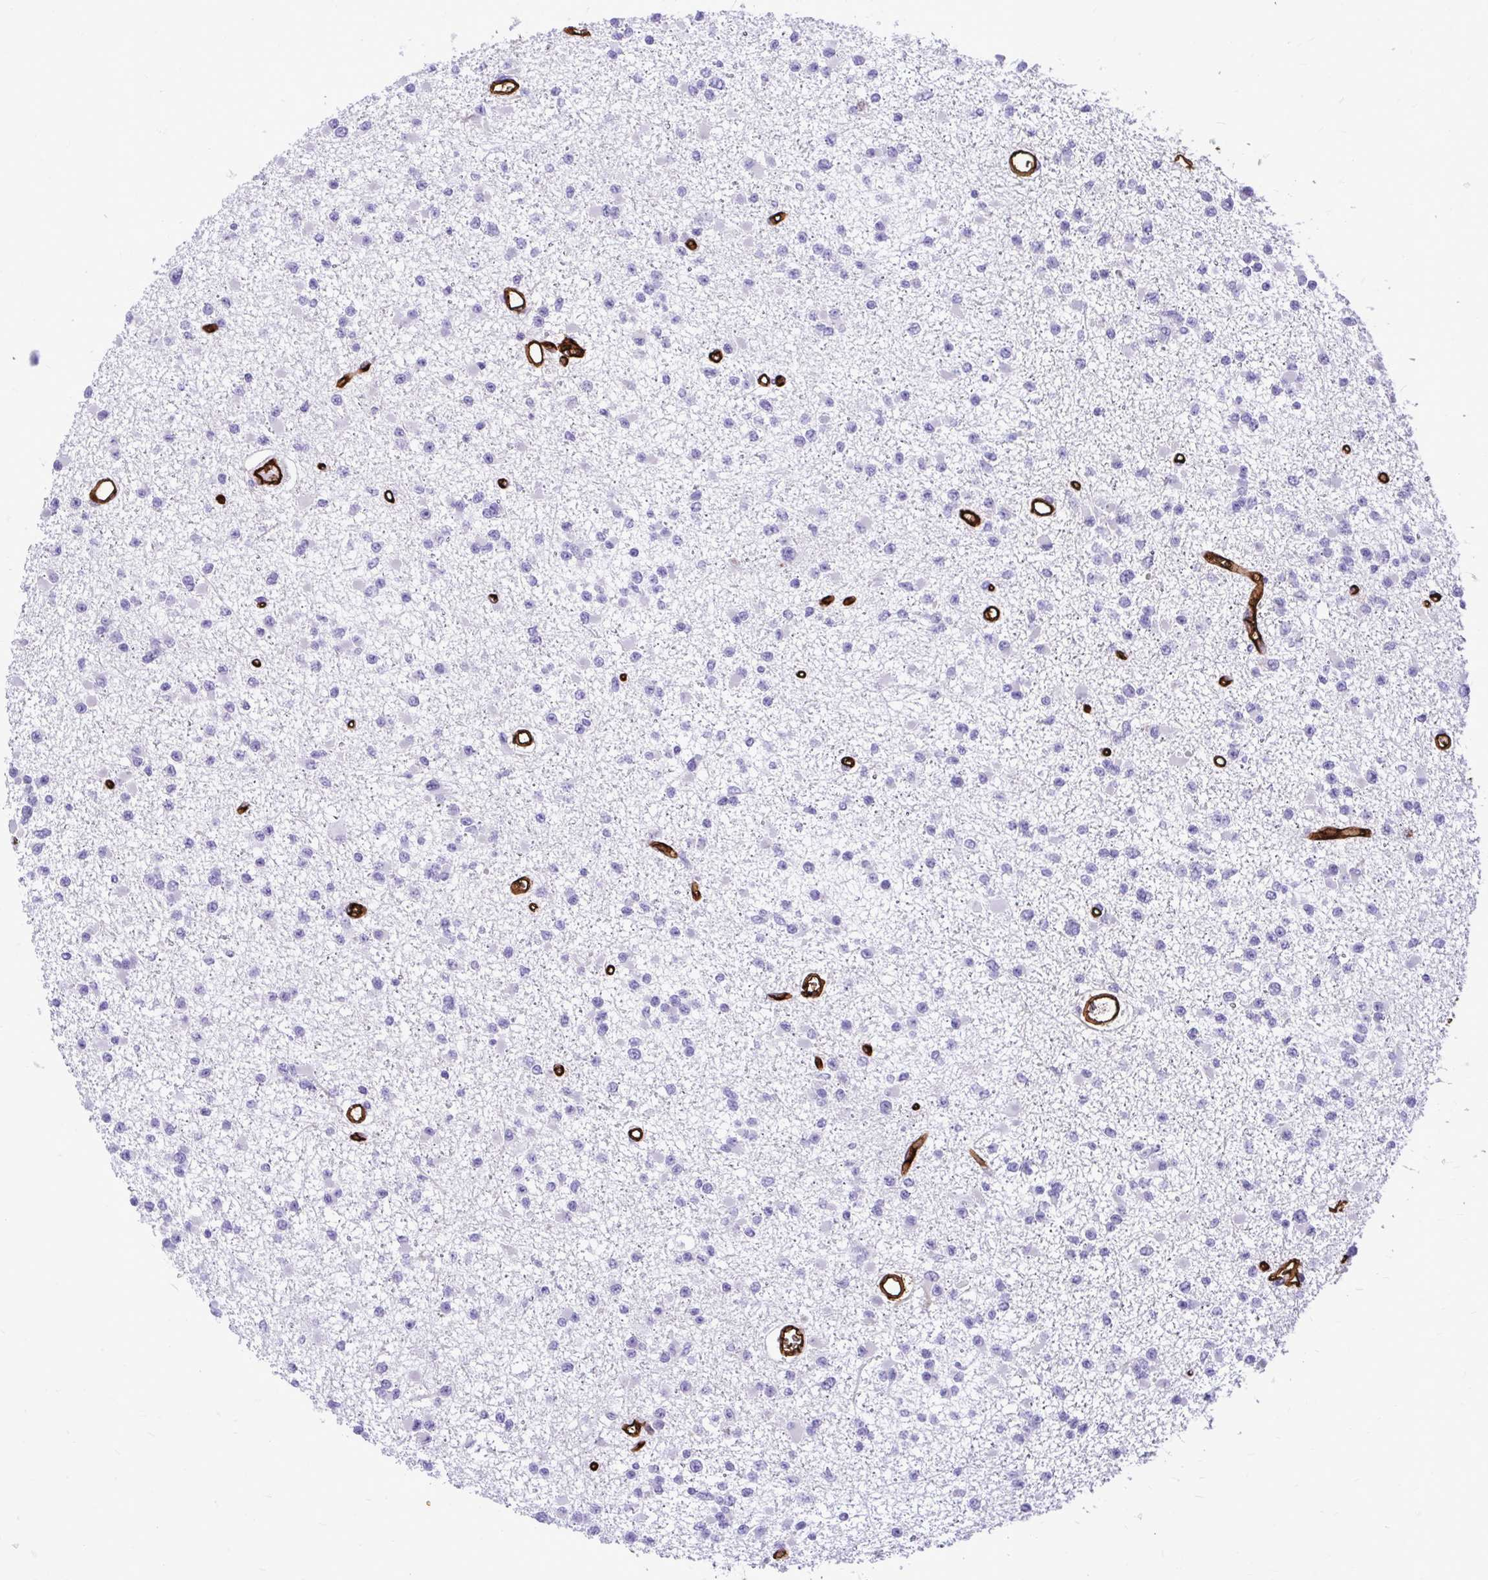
{"staining": {"intensity": "negative", "quantity": "none", "location": "none"}, "tissue": "glioma", "cell_type": "Tumor cells", "image_type": "cancer", "snomed": [{"axis": "morphology", "description": "Glioma, malignant, Low grade"}, {"axis": "topography", "description": "Brain"}], "caption": "This is an IHC micrograph of glioma. There is no positivity in tumor cells.", "gene": "ABCG2", "patient": {"sex": "female", "age": 22}}